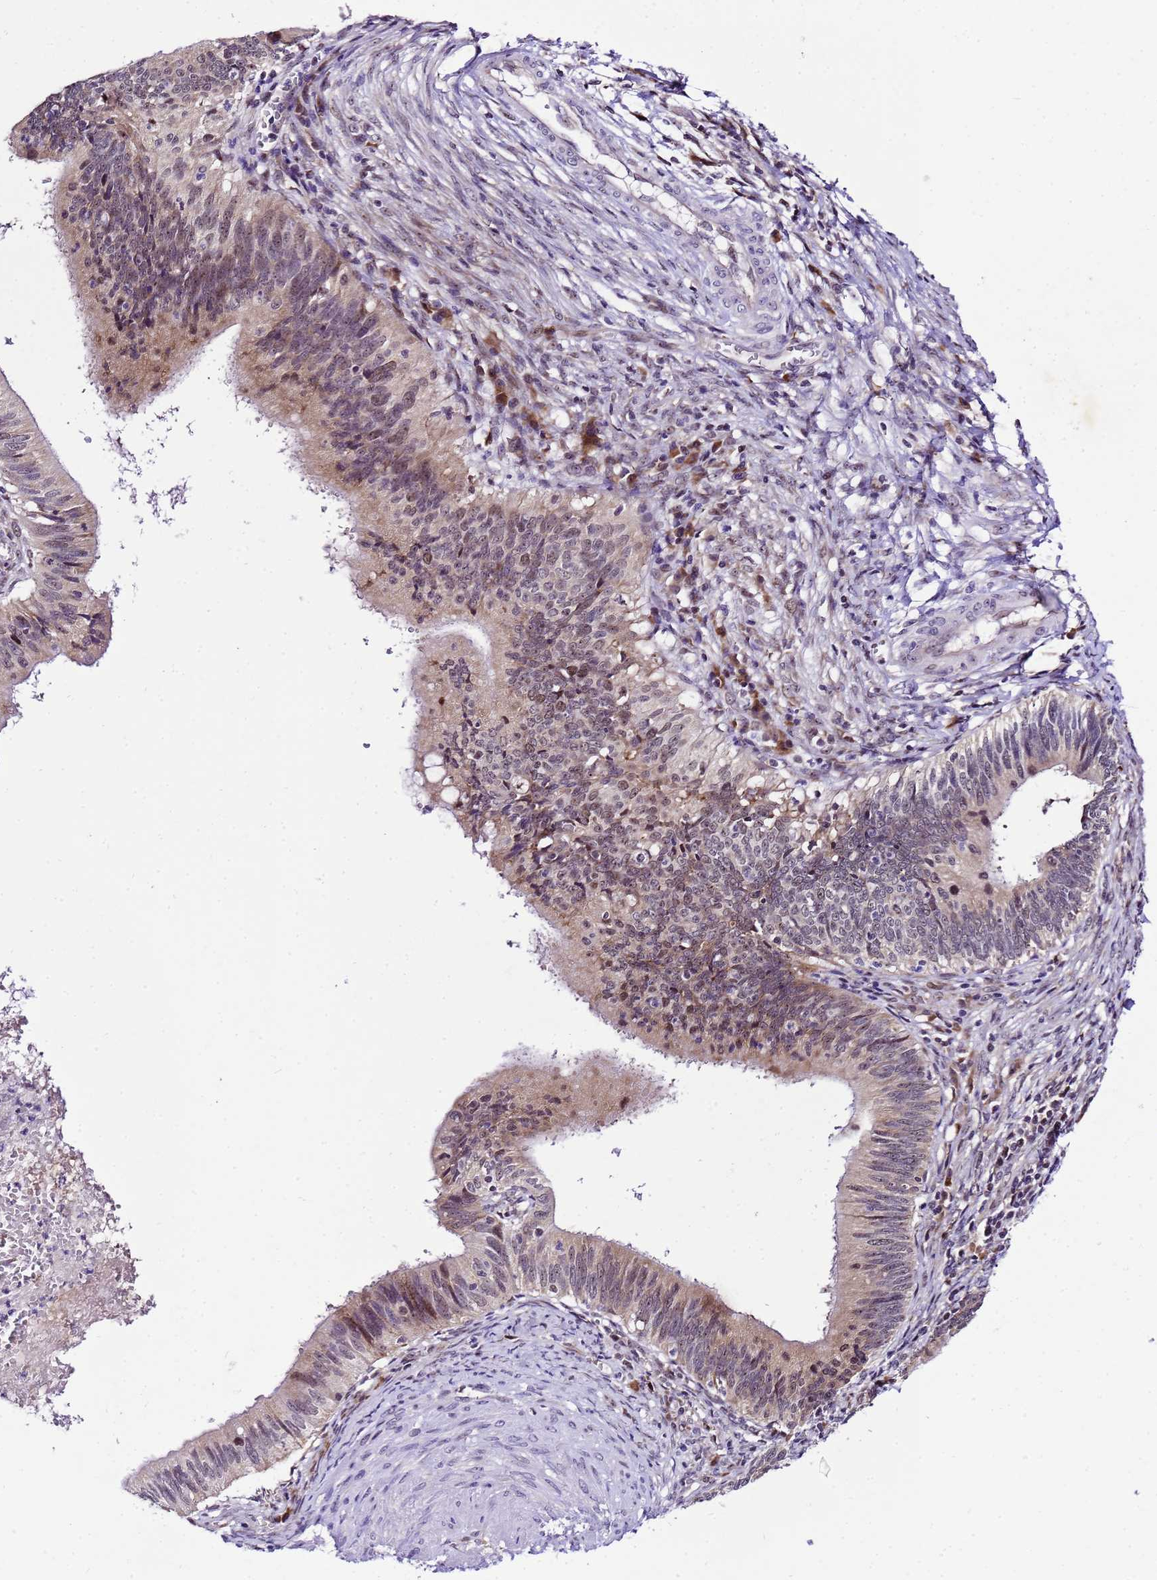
{"staining": {"intensity": "weak", "quantity": "<25%", "location": "cytoplasmic/membranous,nuclear"}, "tissue": "cervical cancer", "cell_type": "Tumor cells", "image_type": "cancer", "snomed": [{"axis": "morphology", "description": "Adenocarcinoma, NOS"}, {"axis": "topography", "description": "Cervix"}], "caption": "The immunohistochemistry photomicrograph has no significant positivity in tumor cells of adenocarcinoma (cervical) tissue.", "gene": "SLX4IP", "patient": {"sex": "female", "age": 42}}